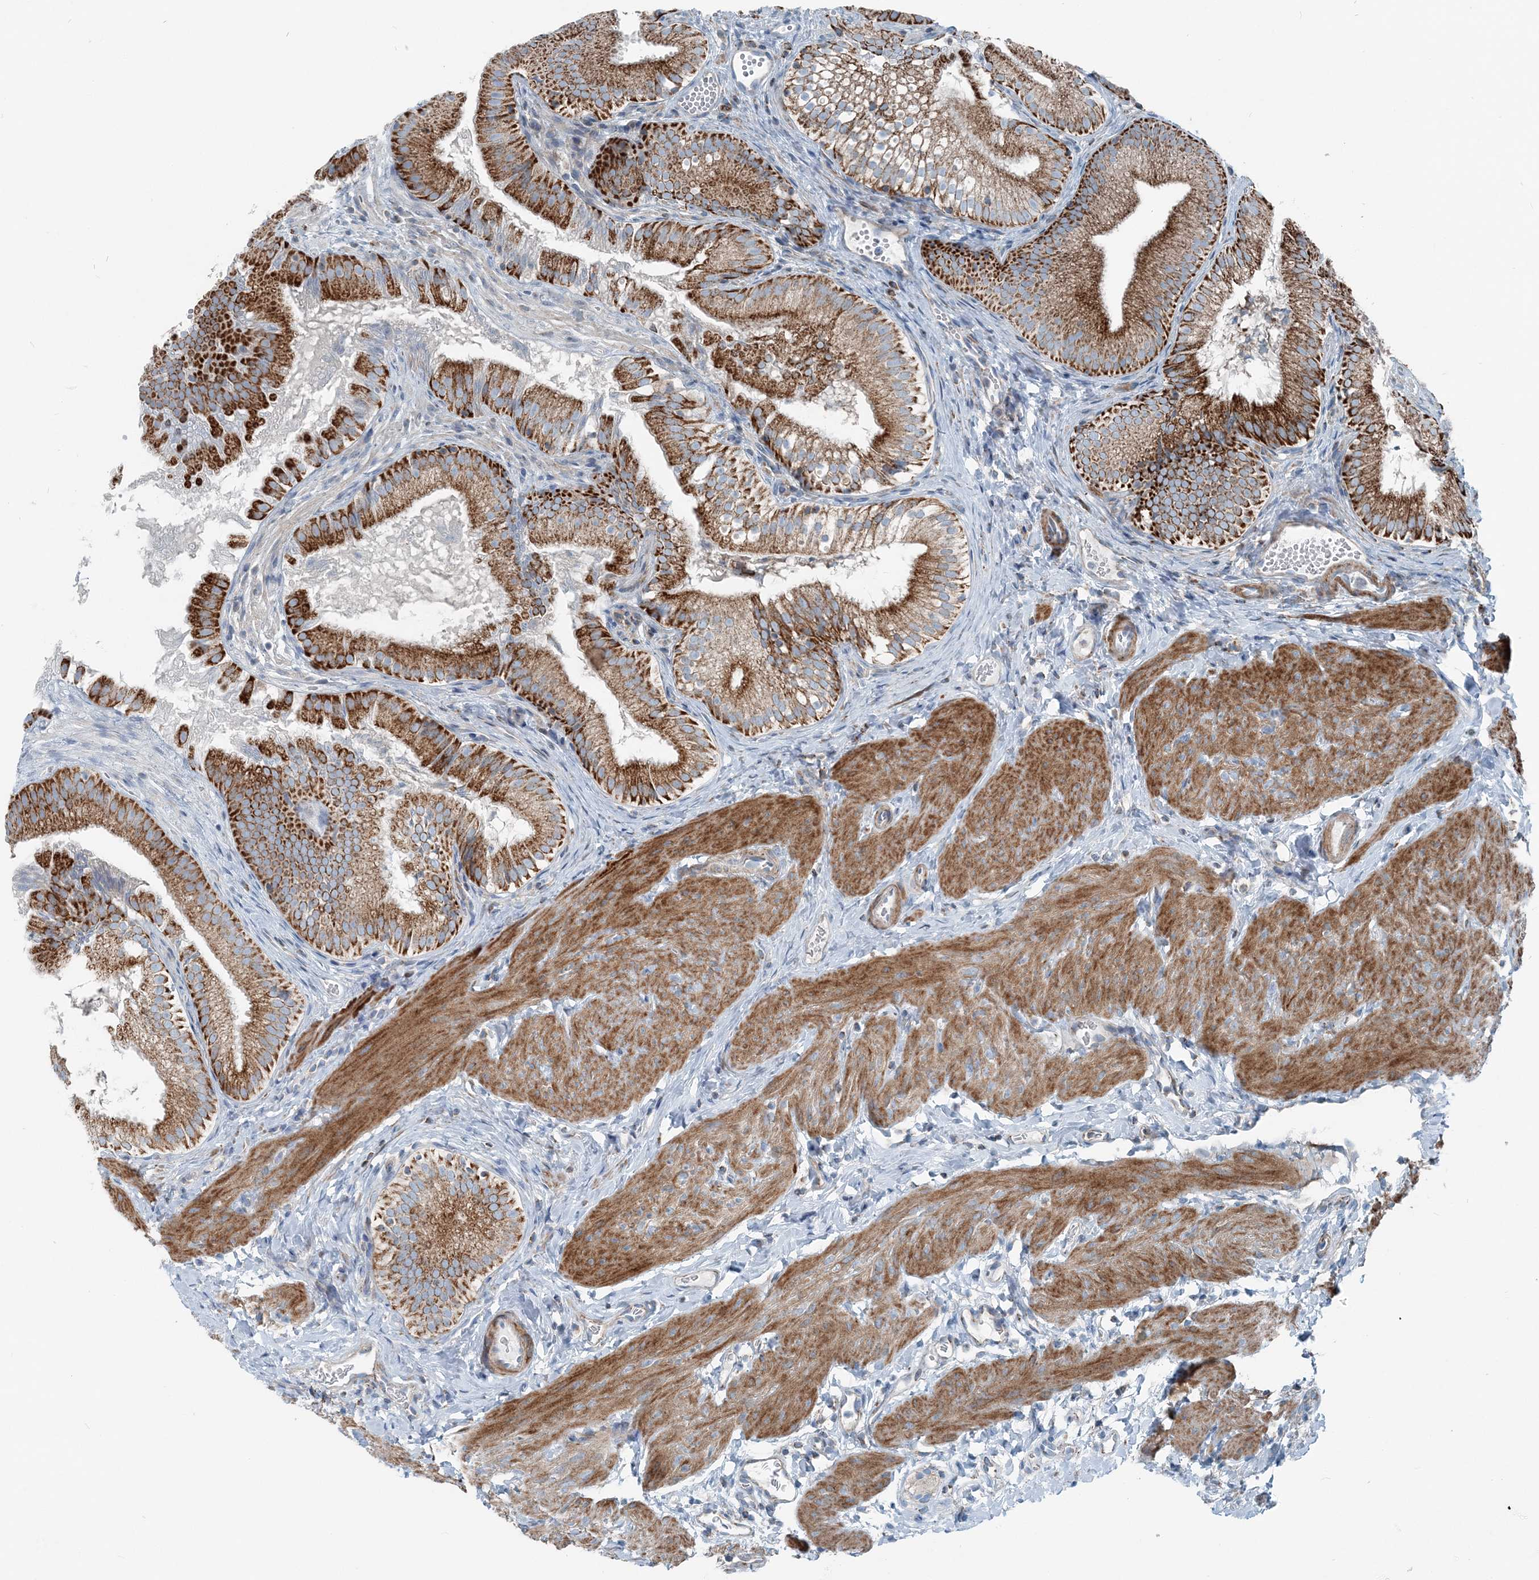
{"staining": {"intensity": "strong", "quantity": ">75%", "location": "cytoplasmic/membranous"}, "tissue": "gallbladder", "cell_type": "Glandular cells", "image_type": "normal", "snomed": [{"axis": "morphology", "description": "Normal tissue, NOS"}, {"axis": "topography", "description": "Gallbladder"}], "caption": "IHC micrograph of benign gallbladder: gallbladder stained using IHC reveals high levels of strong protein expression localized specifically in the cytoplasmic/membranous of glandular cells, appearing as a cytoplasmic/membranous brown color.", "gene": "INTU", "patient": {"sex": "female", "age": 30}}